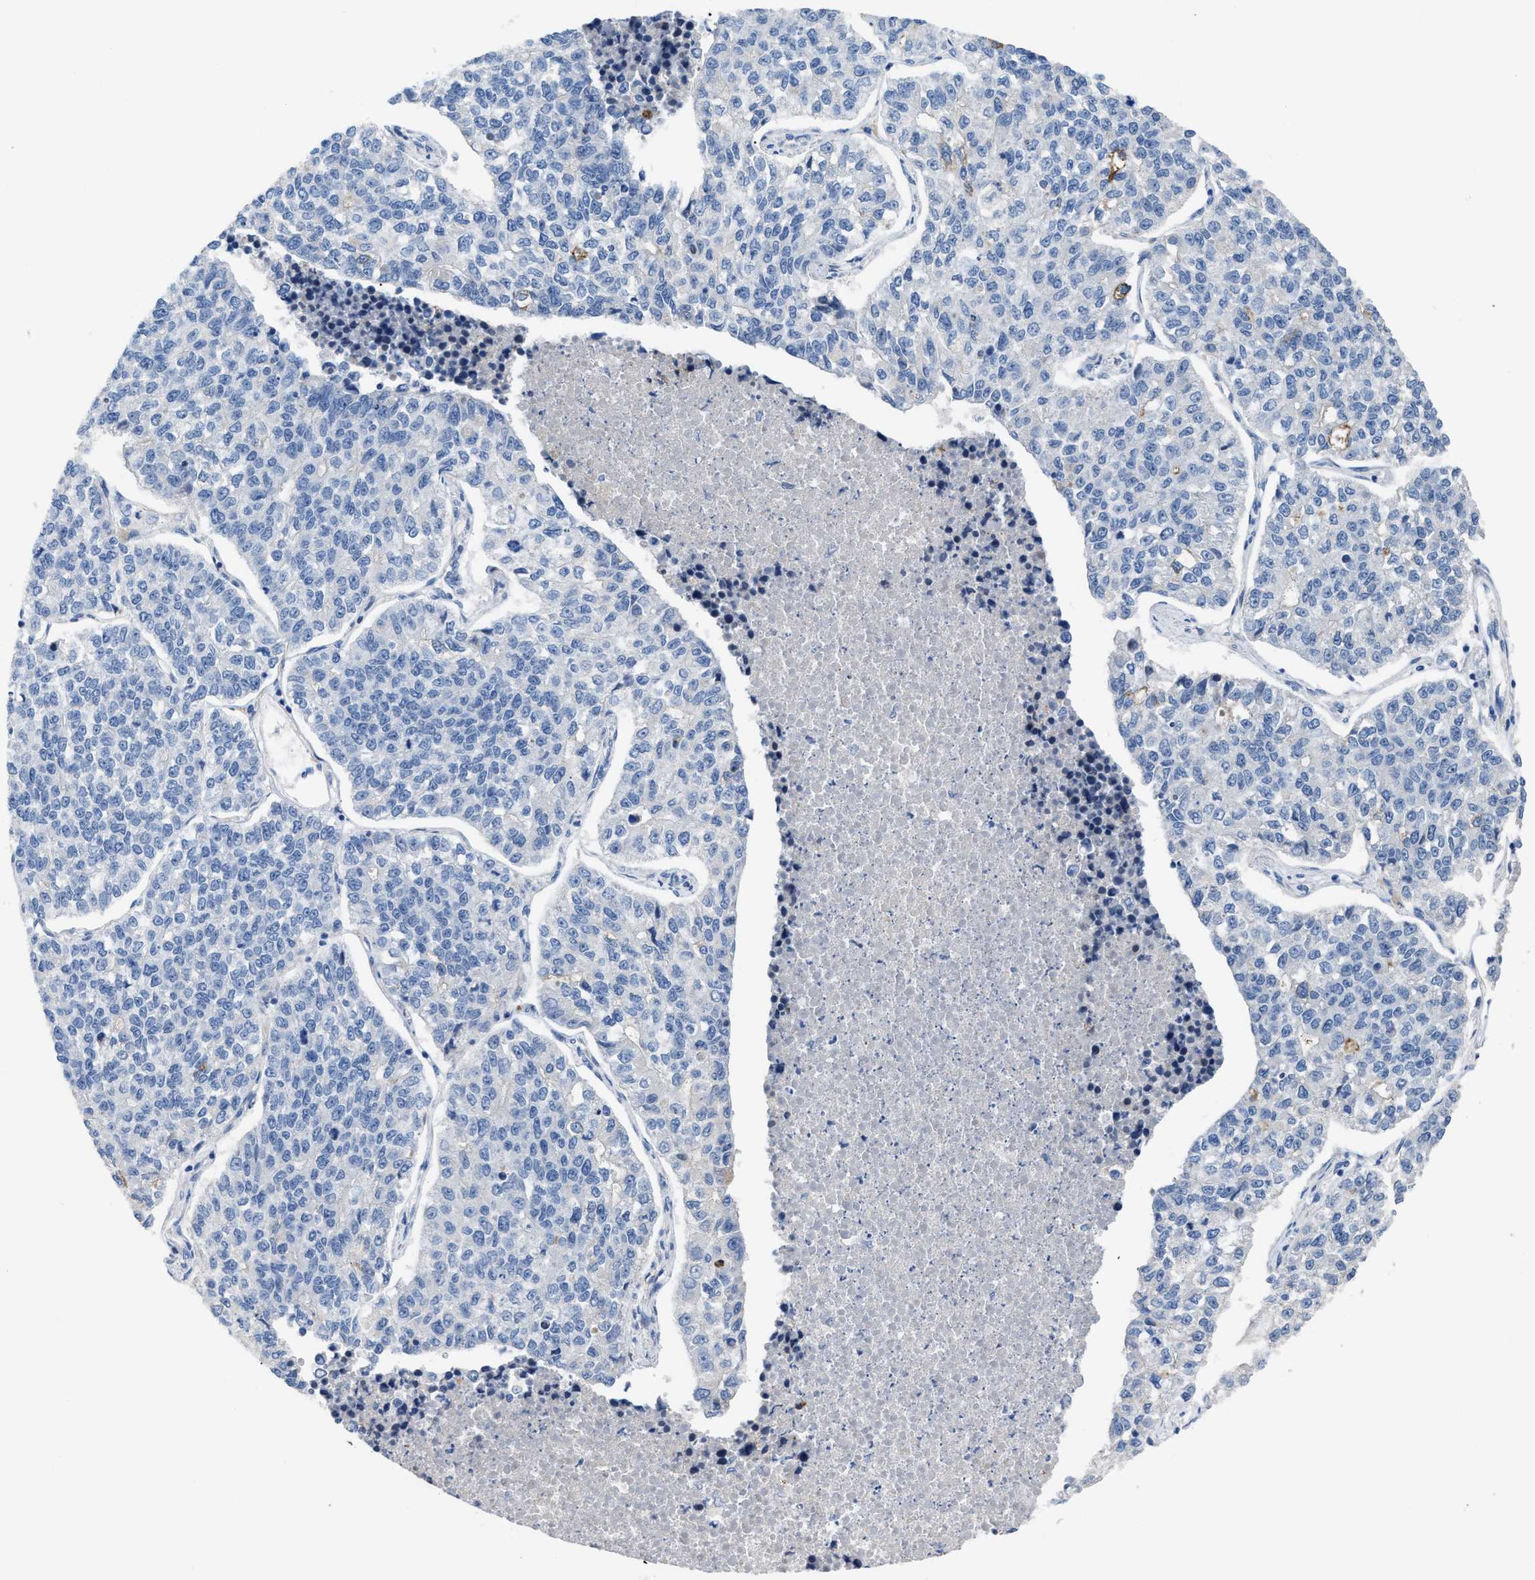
{"staining": {"intensity": "negative", "quantity": "none", "location": "none"}, "tissue": "lung cancer", "cell_type": "Tumor cells", "image_type": "cancer", "snomed": [{"axis": "morphology", "description": "Adenocarcinoma, NOS"}, {"axis": "topography", "description": "Lung"}], "caption": "This is a micrograph of immunohistochemistry staining of lung adenocarcinoma, which shows no expression in tumor cells. (Stains: DAB (3,3'-diaminobenzidine) immunohistochemistry with hematoxylin counter stain, Microscopy: brightfield microscopy at high magnification).", "gene": "TFPI", "patient": {"sex": "male", "age": 49}}